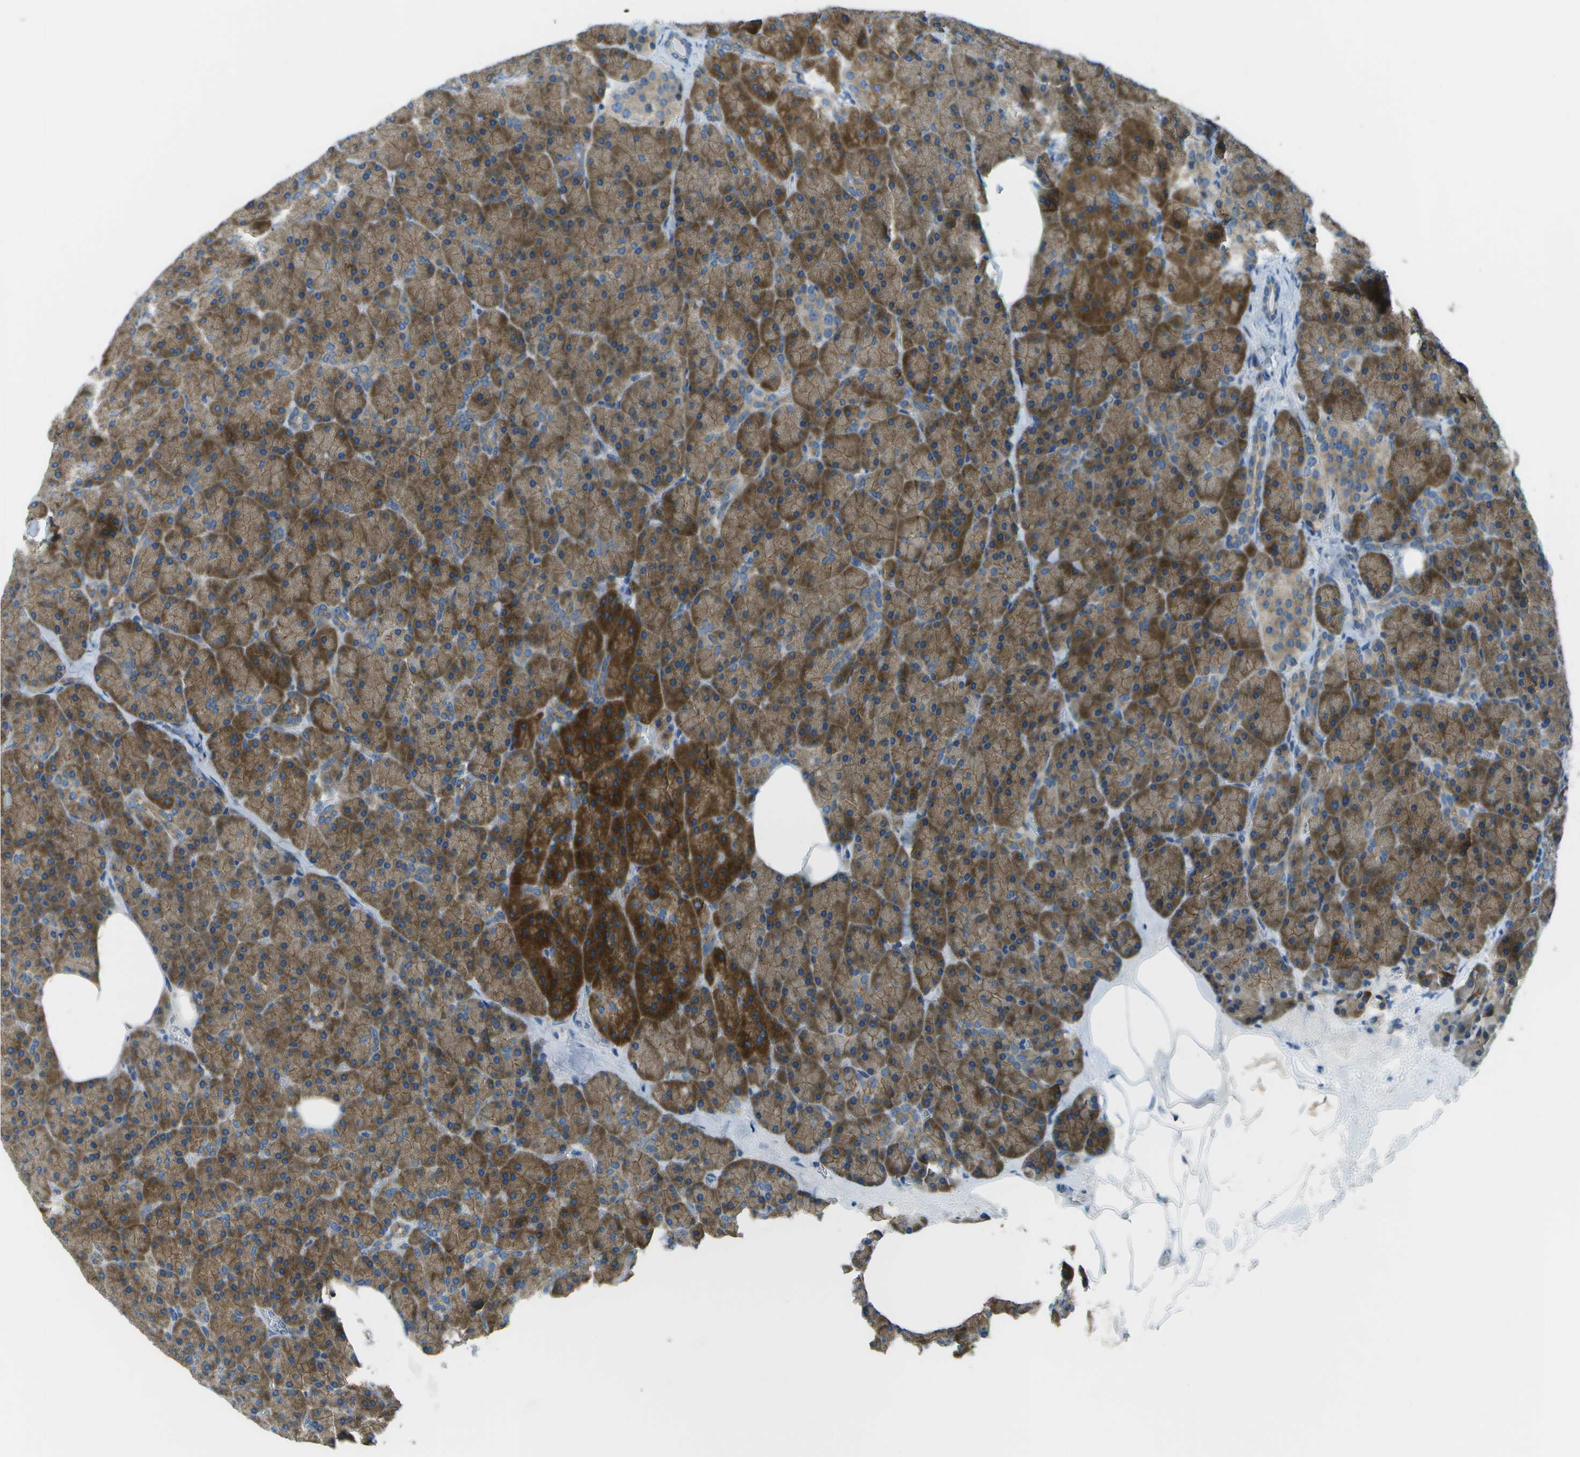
{"staining": {"intensity": "strong", "quantity": ">75%", "location": "cytoplasmic/membranous"}, "tissue": "pancreas", "cell_type": "Exocrine glandular cells", "image_type": "normal", "snomed": [{"axis": "morphology", "description": "Normal tissue, NOS"}, {"axis": "topography", "description": "Pancreas"}], "caption": "Normal pancreas was stained to show a protein in brown. There is high levels of strong cytoplasmic/membranous positivity in about >75% of exocrine glandular cells. (DAB (3,3'-diaminobenzidine) IHC, brown staining for protein, blue staining for nuclei).", "gene": "KCTD3", "patient": {"sex": "female", "age": 35}}